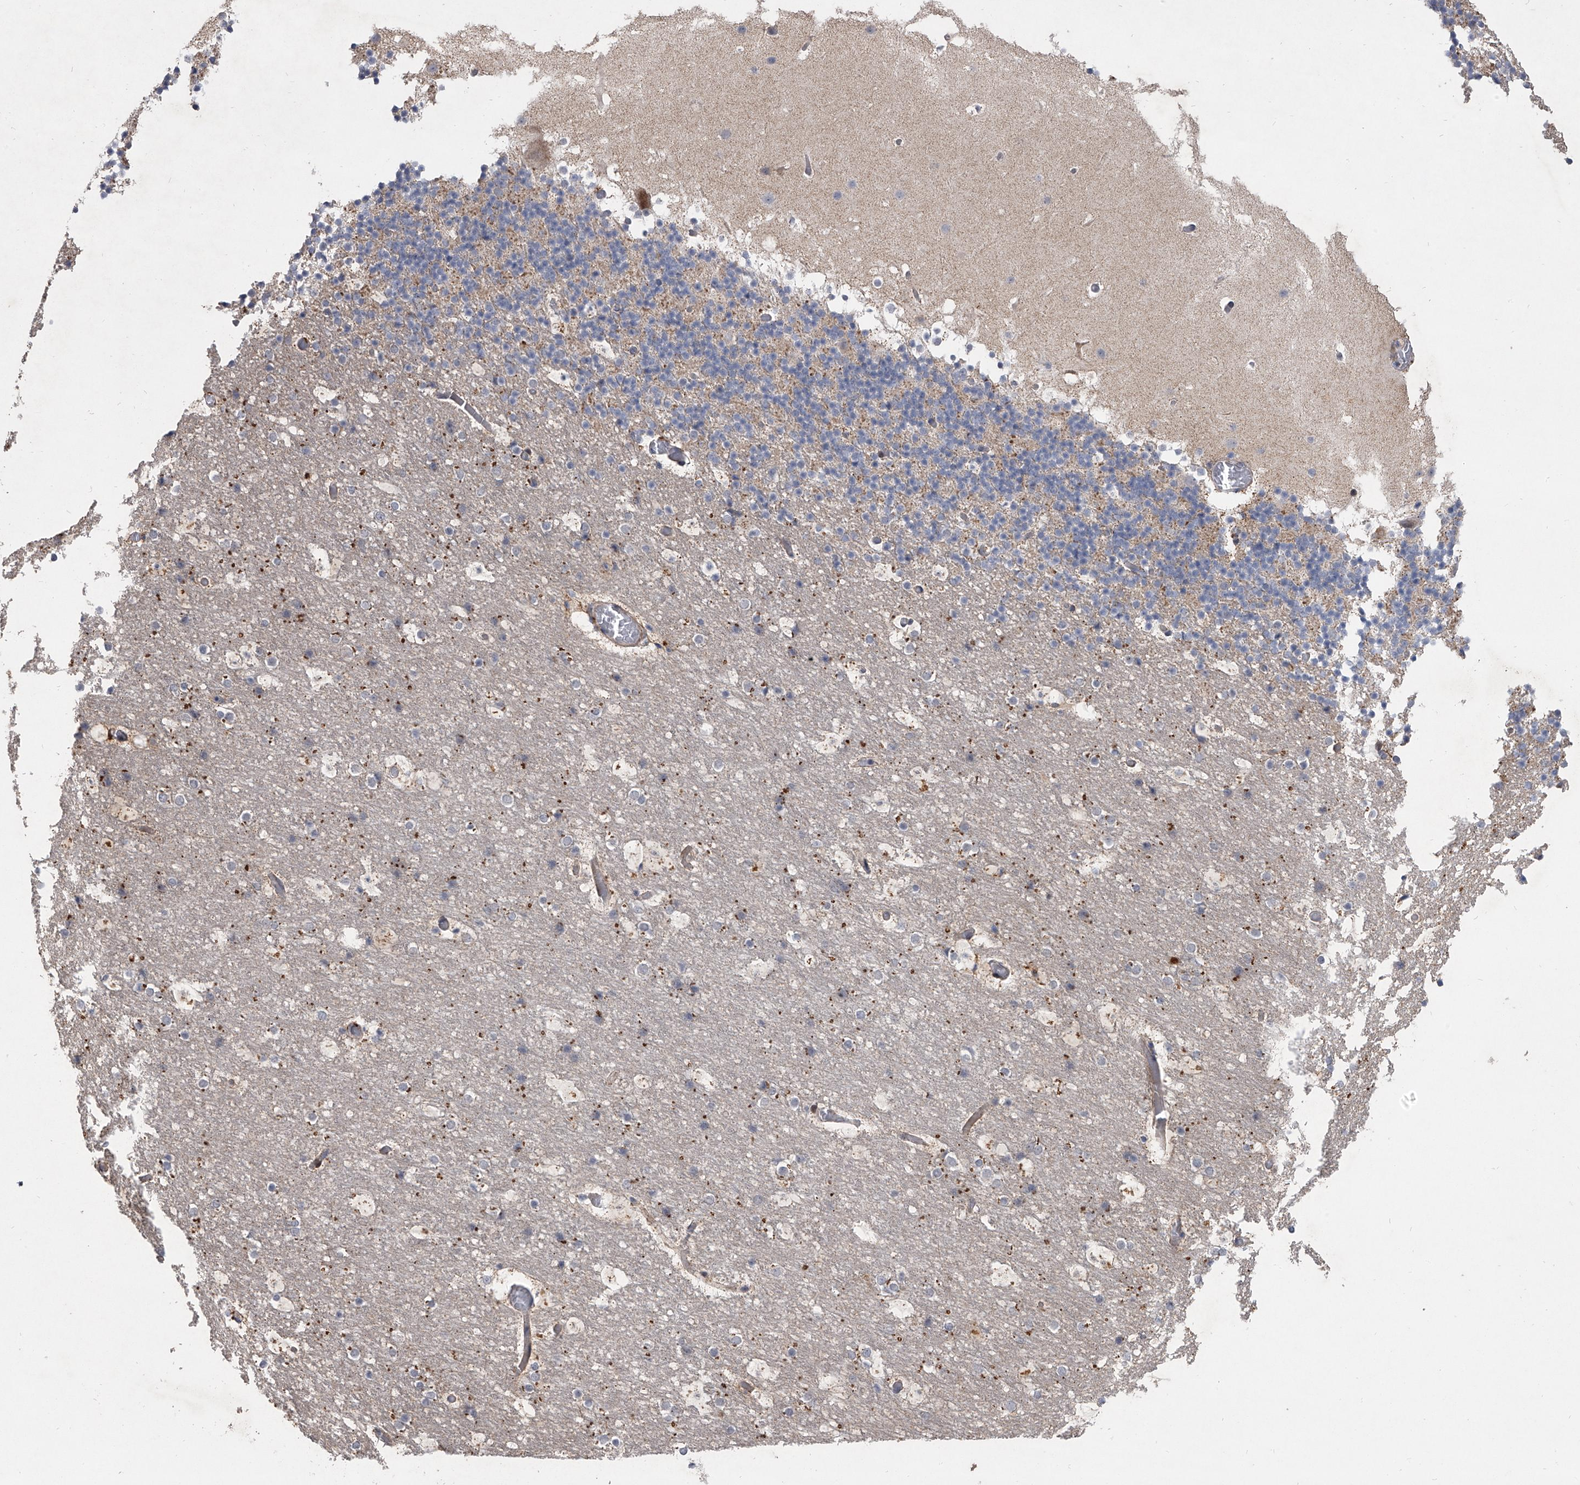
{"staining": {"intensity": "negative", "quantity": "none", "location": "none"}, "tissue": "cerebellum", "cell_type": "Cells in granular layer", "image_type": "normal", "snomed": [{"axis": "morphology", "description": "Normal tissue, NOS"}, {"axis": "topography", "description": "Cerebellum"}], "caption": "This is an IHC micrograph of benign cerebellum. There is no staining in cells in granular layer.", "gene": "HEATR6", "patient": {"sex": "male", "age": 57}}